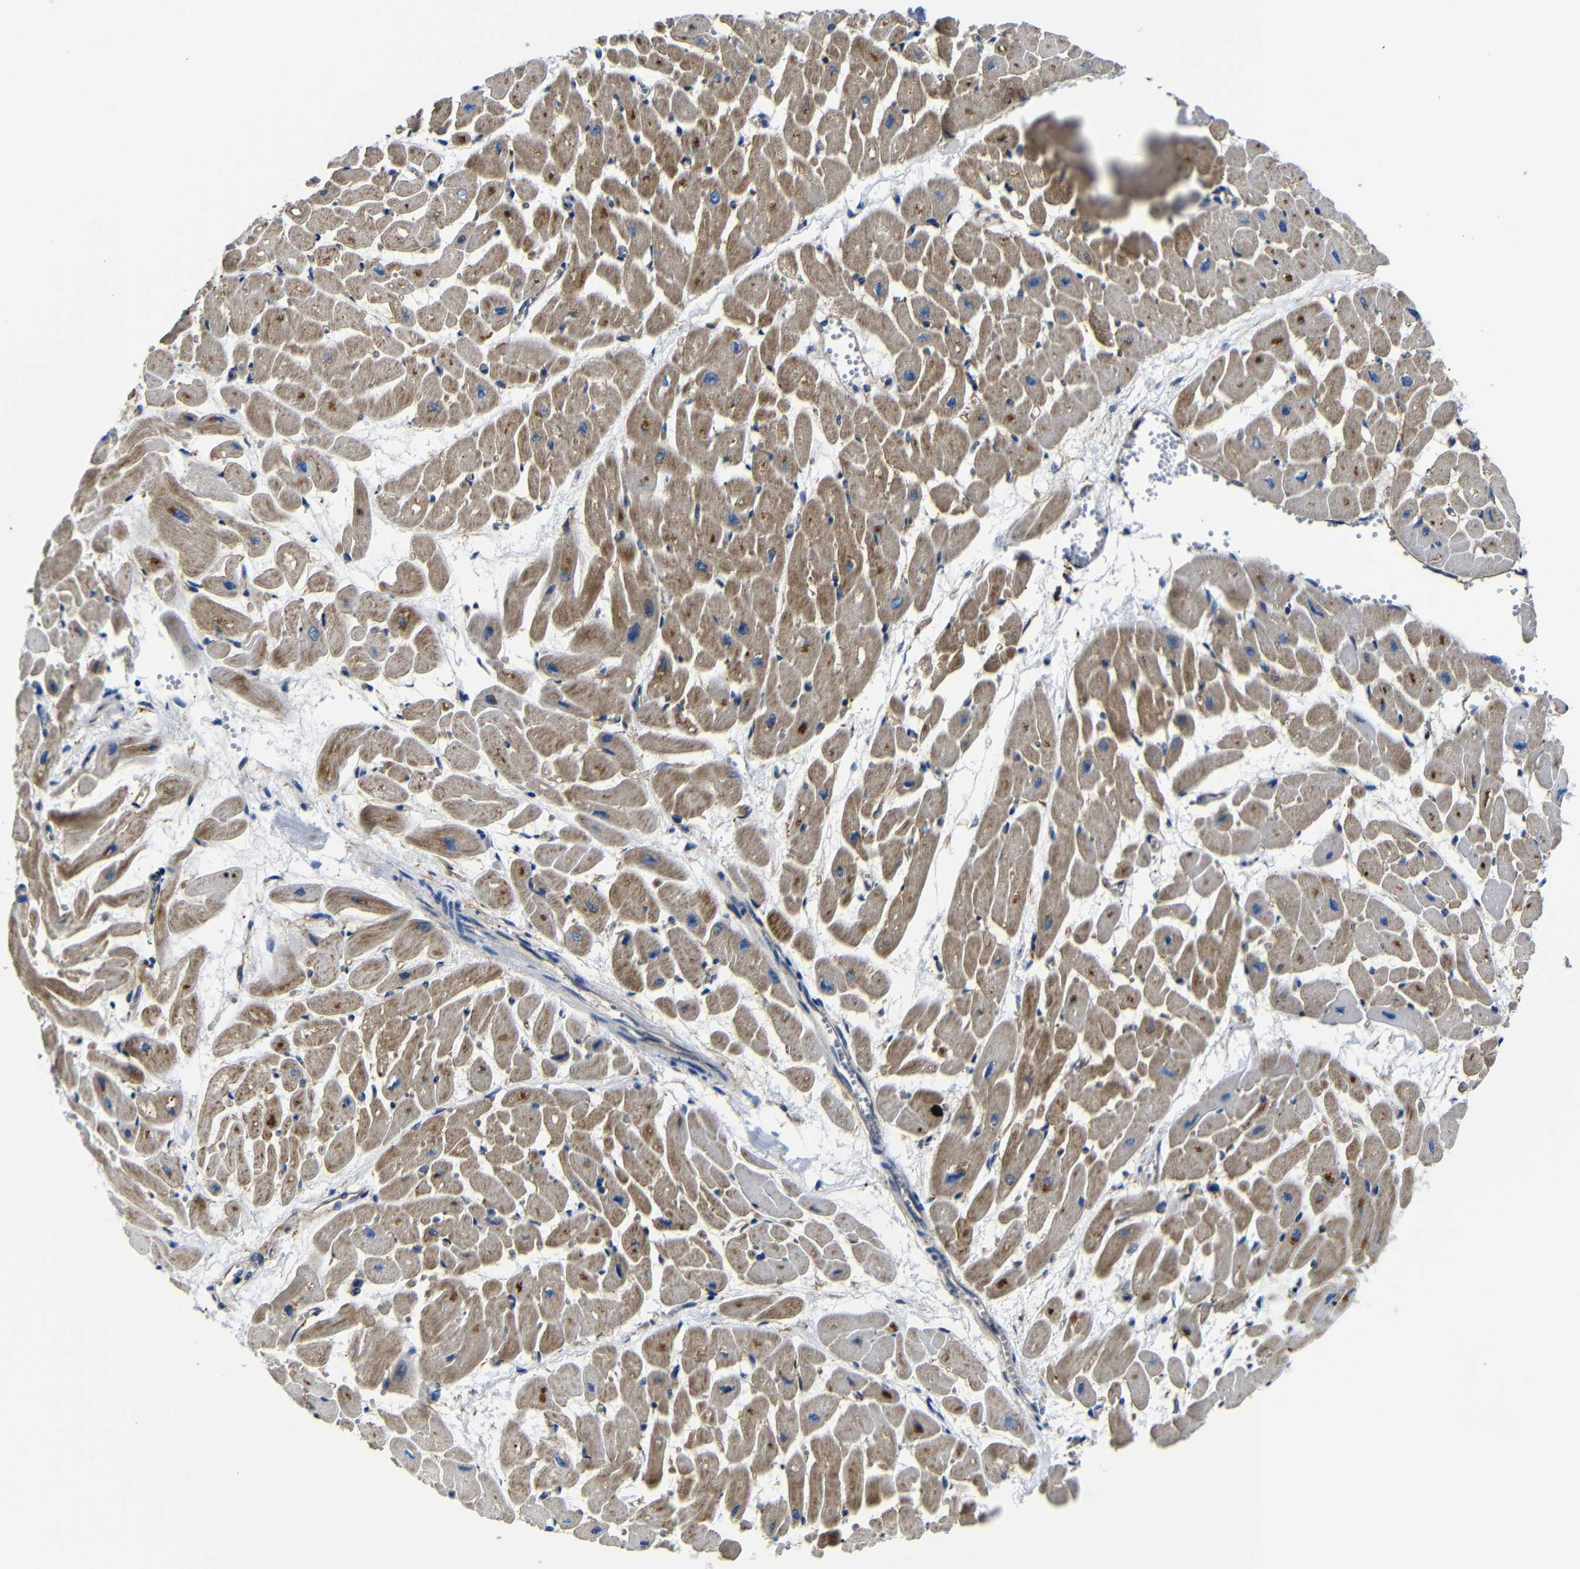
{"staining": {"intensity": "moderate", "quantity": ">75%", "location": "cytoplasmic/membranous"}, "tissue": "heart muscle", "cell_type": "Cardiomyocytes", "image_type": "normal", "snomed": [{"axis": "morphology", "description": "Normal tissue, NOS"}, {"axis": "topography", "description": "Heart"}], "caption": "Heart muscle was stained to show a protein in brown. There is medium levels of moderate cytoplasmic/membranous positivity in about >75% of cardiomyocytes. (DAB IHC with brightfield microscopy, high magnification).", "gene": "GIMAP2", "patient": {"sex": "male", "age": 45}}